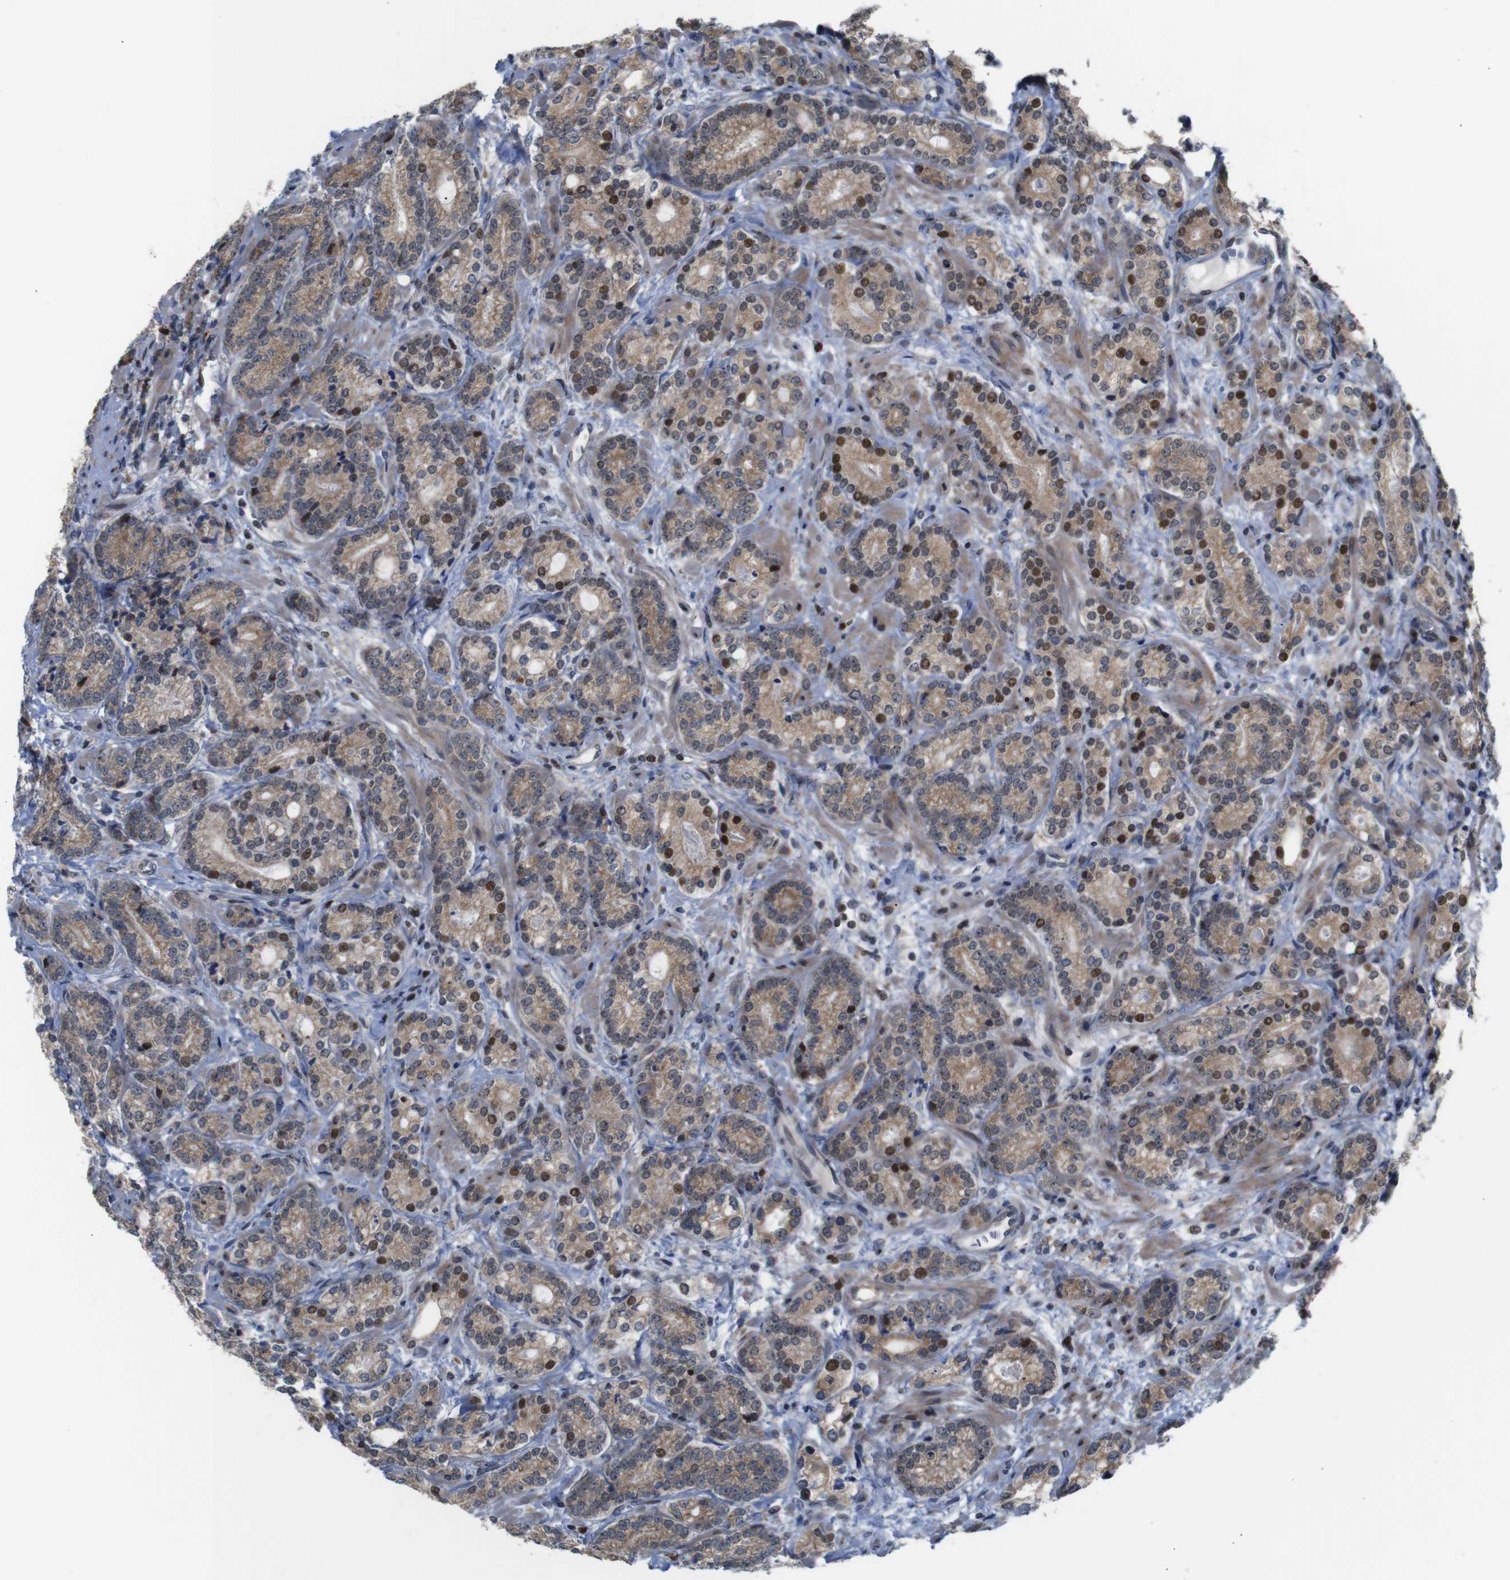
{"staining": {"intensity": "weak", "quantity": ">75%", "location": "cytoplasmic/membranous,nuclear"}, "tissue": "prostate cancer", "cell_type": "Tumor cells", "image_type": "cancer", "snomed": [{"axis": "morphology", "description": "Adenocarcinoma, High grade"}, {"axis": "topography", "description": "Prostate"}], "caption": "Protein expression analysis of high-grade adenocarcinoma (prostate) reveals weak cytoplasmic/membranous and nuclear expression in about >75% of tumor cells. Using DAB (3,3'-diaminobenzidine) (brown) and hematoxylin (blue) stains, captured at high magnification using brightfield microscopy.", "gene": "PTPN1", "patient": {"sex": "male", "age": 61}}